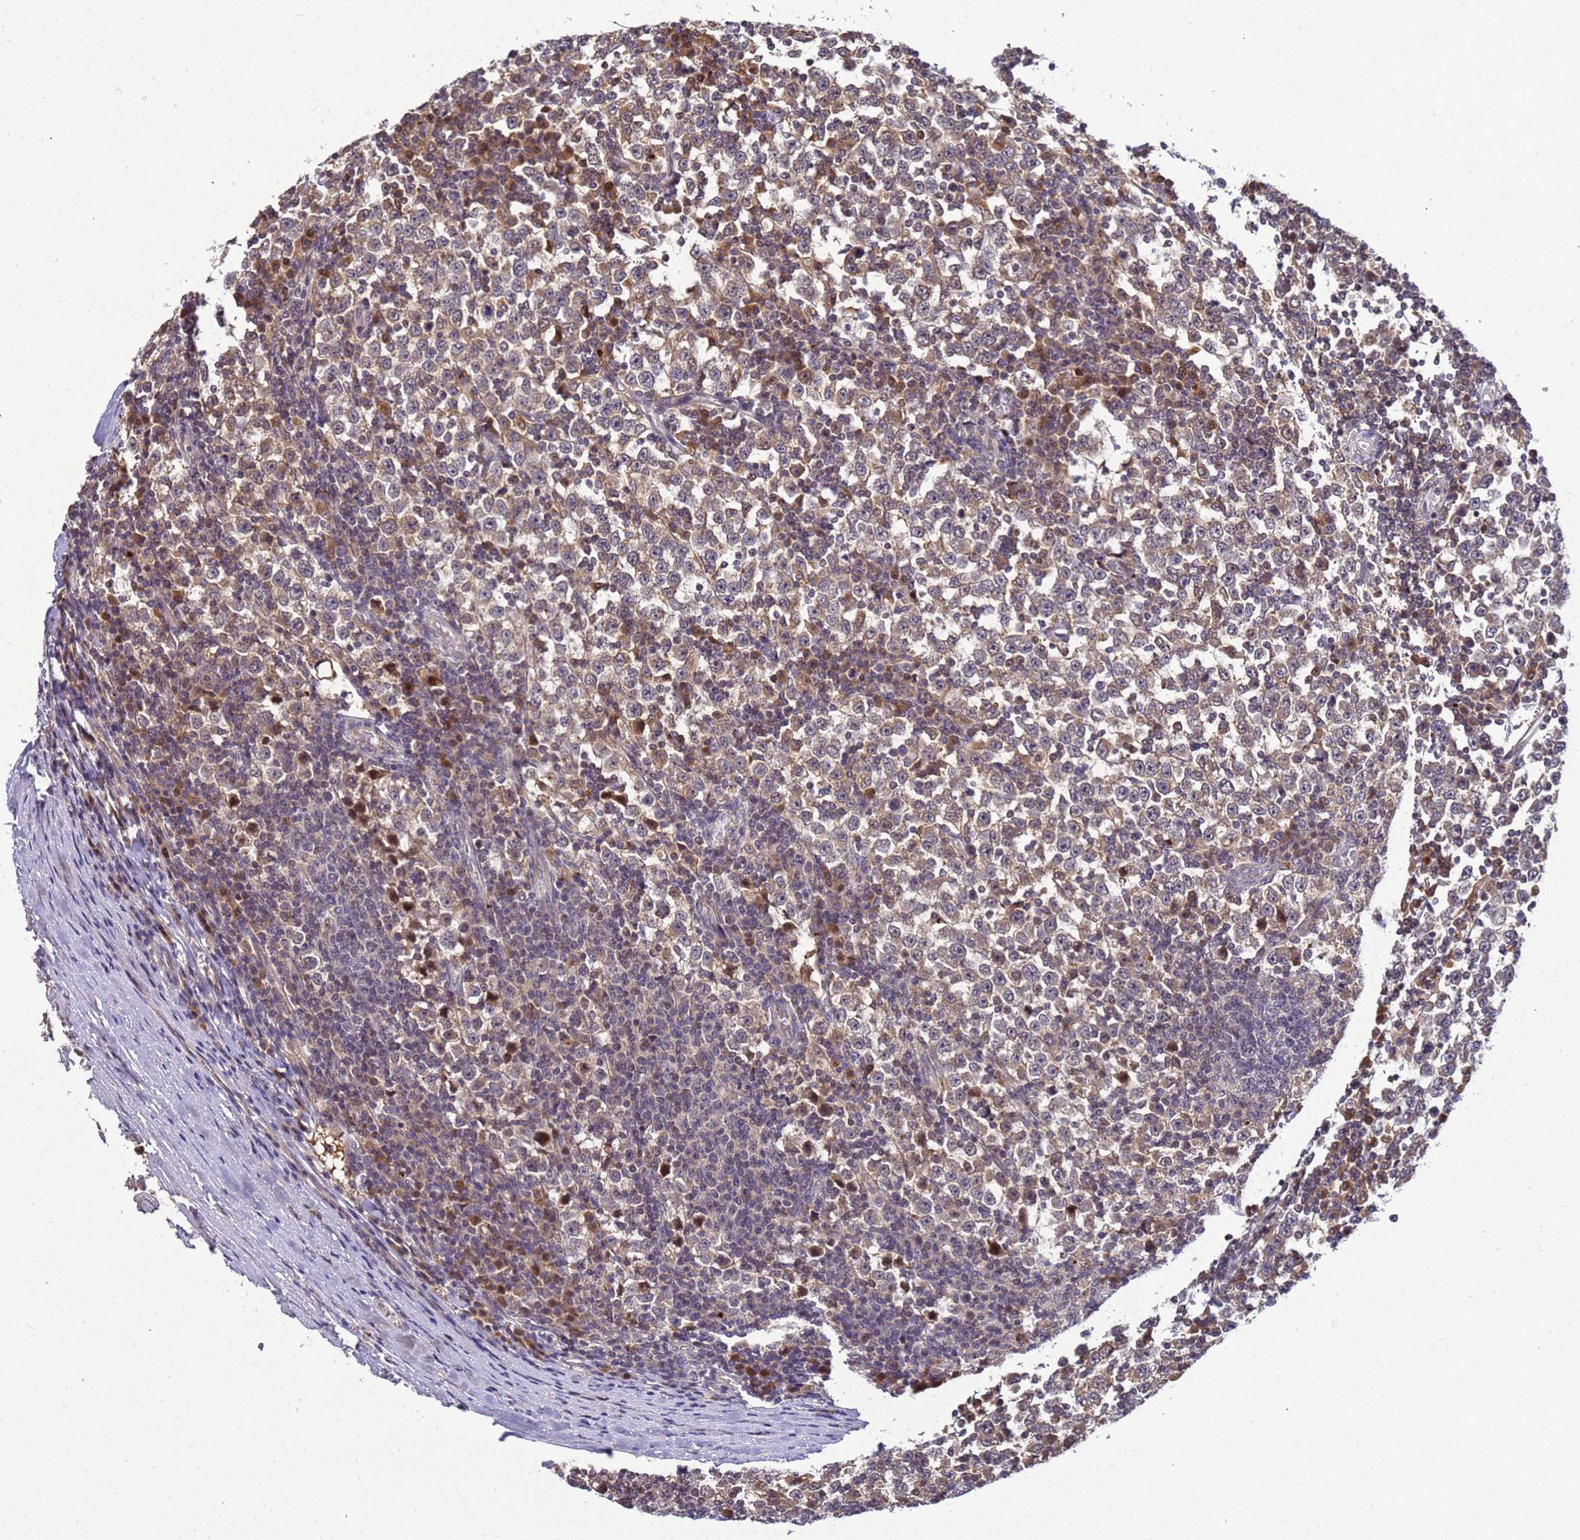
{"staining": {"intensity": "weak", "quantity": "25%-75%", "location": "cytoplasmic/membranous"}, "tissue": "testis cancer", "cell_type": "Tumor cells", "image_type": "cancer", "snomed": [{"axis": "morphology", "description": "Seminoma, NOS"}, {"axis": "topography", "description": "Testis"}], "caption": "Testis cancer (seminoma) stained for a protein (brown) shows weak cytoplasmic/membranous positive positivity in approximately 25%-75% of tumor cells.", "gene": "TMEM74B", "patient": {"sex": "male", "age": 65}}